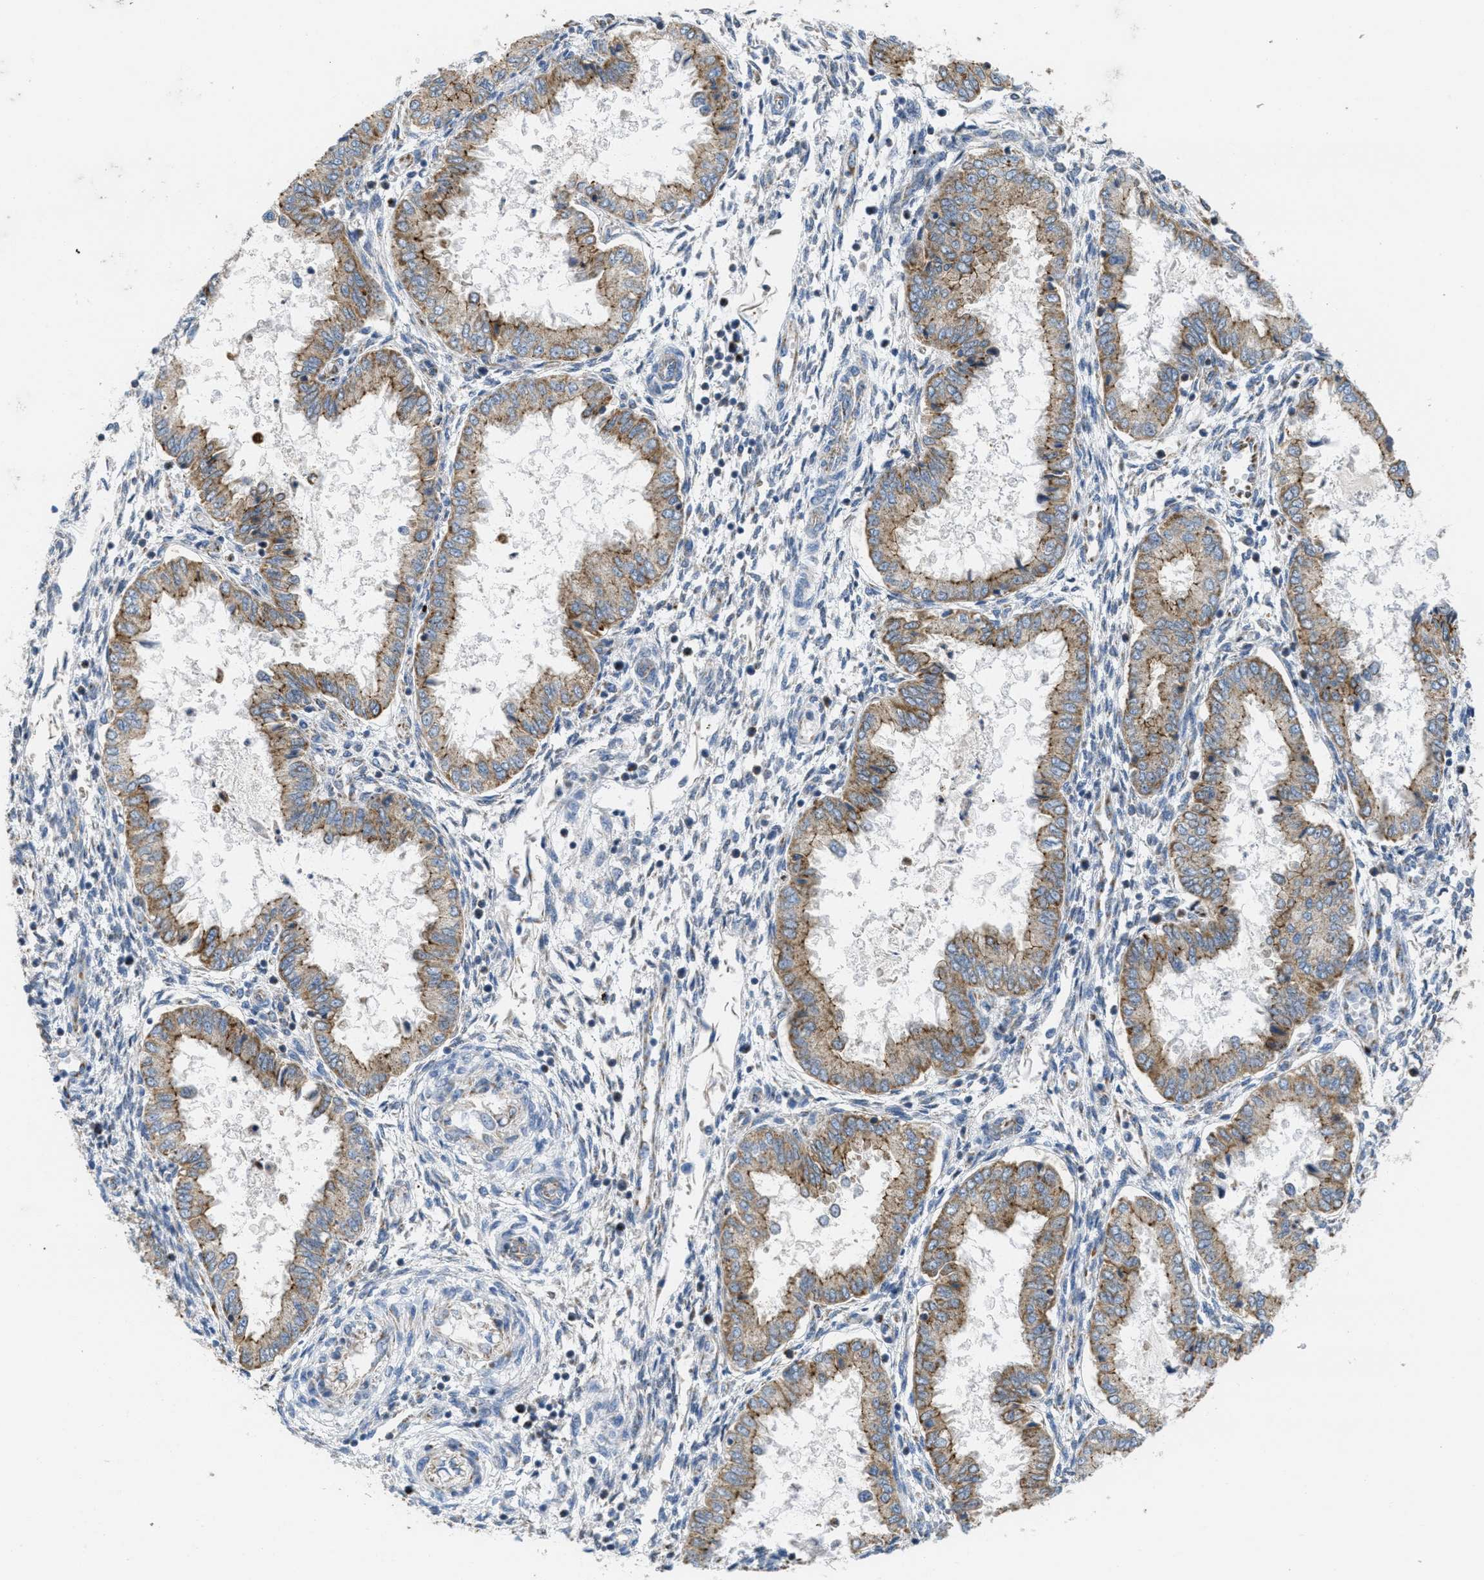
{"staining": {"intensity": "negative", "quantity": "none", "location": "none"}, "tissue": "endometrium", "cell_type": "Cells in endometrial stroma", "image_type": "normal", "snomed": [{"axis": "morphology", "description": "Normal tissue, NOS"}, {"axis": "topography", "description": "Endometrium"}], "caption": "Immunohistochemical staining of unremarkable human endometrium shows no significant staining in cells in endometrial stroma.", "gene": "BTN3A1", "patient": {"sex": "female", "age": 33}}